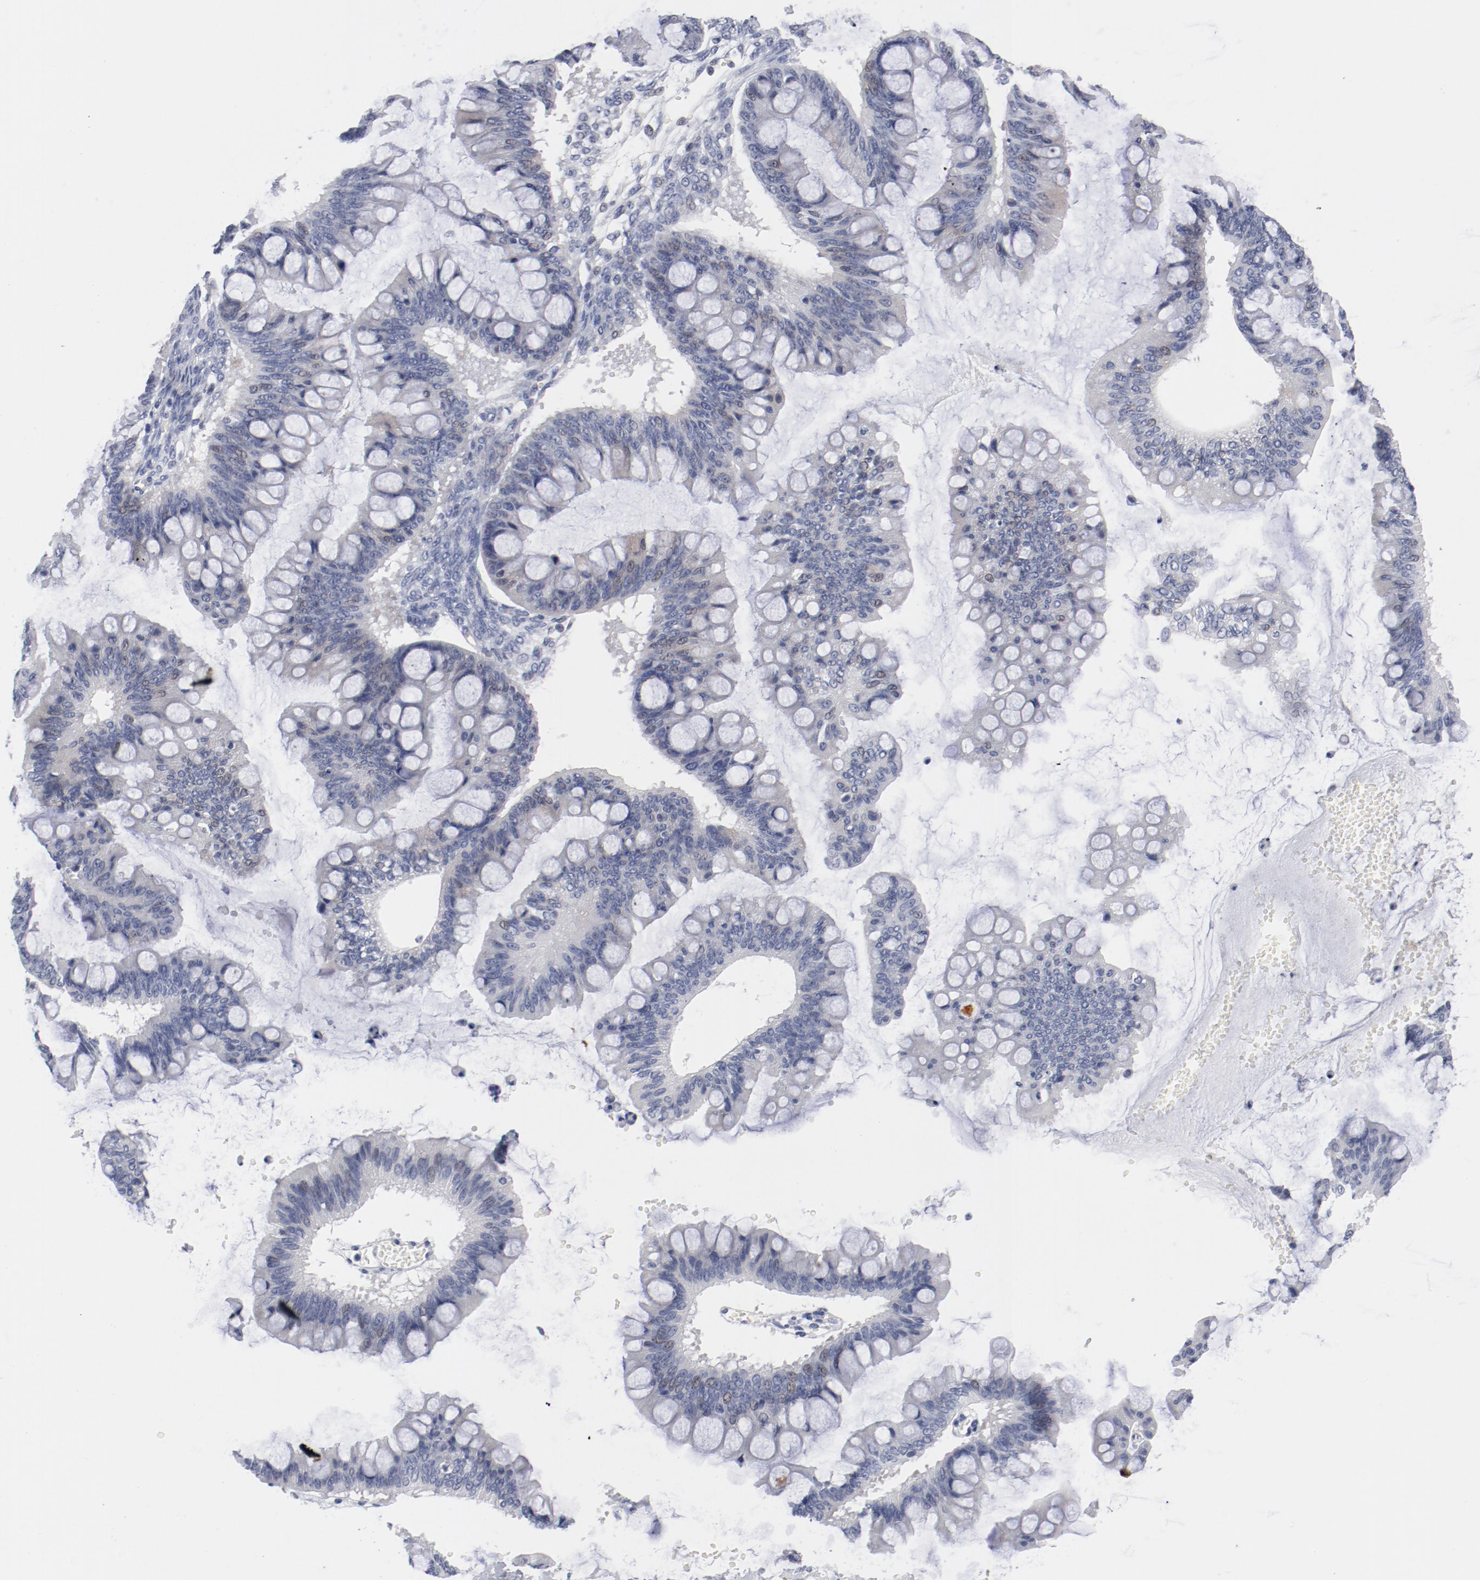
{"staining": {"intensity": "negative", "quantity": "none", "location": "none"}, "tissue": "ovarian cancer", "cell_type": "Tumor cells", "image_type": "cancer", "snomed": [{"axis": "morphology", "description": "Cystadenocarcinoma, mucinous, NOS"}, {"axis": "topography", "description": "Ovary"}], "caption": "IHC of ovarian cancer (mucinous cystadenocarcinoma) demonstrates no staining in tumor cells.", "gene": "KCNK13", "patient": {"sex": "female", "age": 73}}